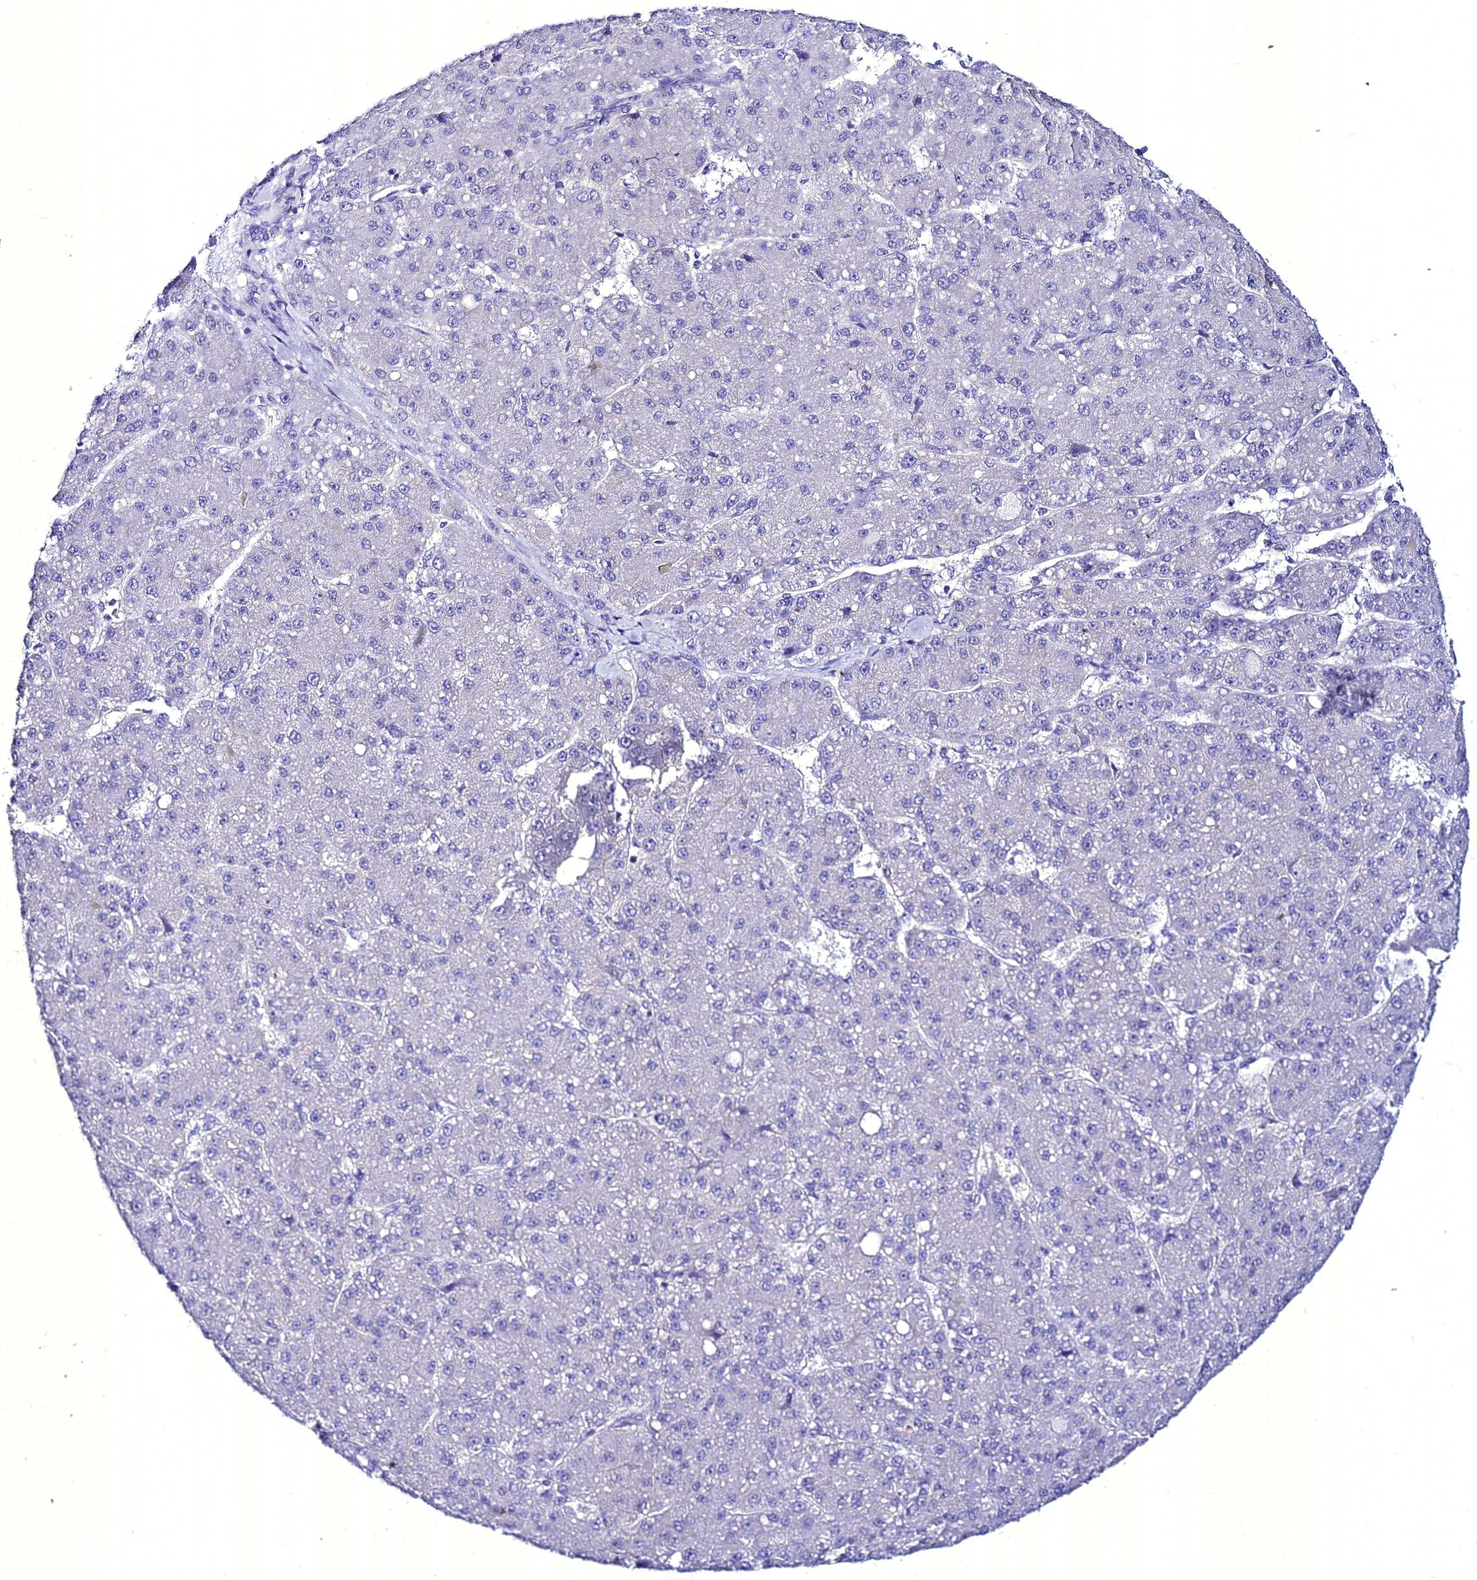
{"staining": {"intensity": "negative", "quantity": "none", "location": "none"}, "tissue": "liver cancer", "cell_type": "Tumor cells", "image_type": "cancer", "snomed": [{"axis": "morphology", "description": "Carcinoma, Hepatocellular, NOS"}, {"axis": "topography", "description": "Liver"}], "caption": "Micrograph shows no protein expression in tumor cells of liver cancer (hepatocellular carcinoma) tissue.", "gene": "ATG16L2", "patient": {"sex": "male", "age": 67}}